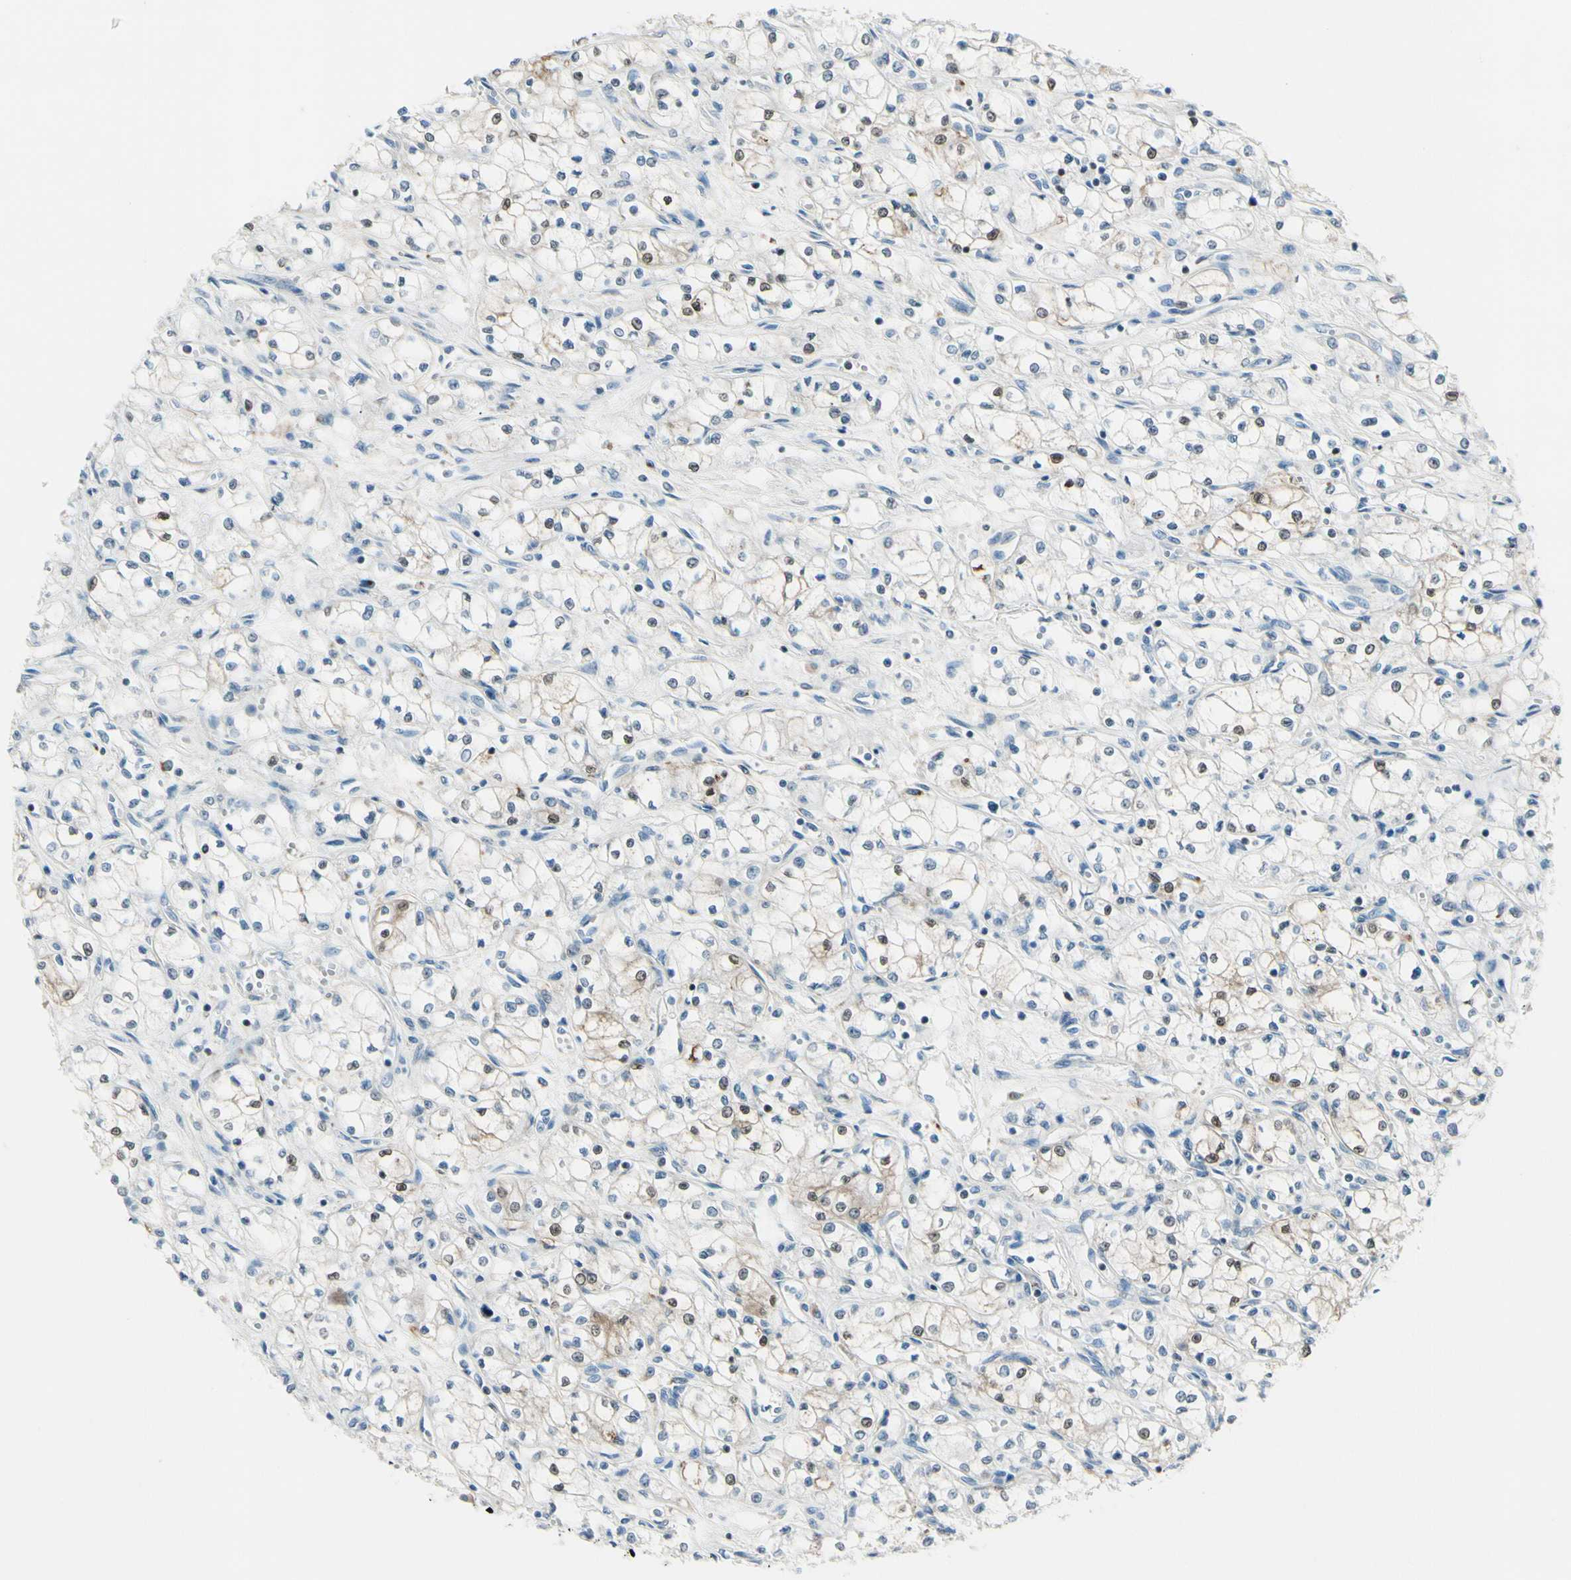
{"staining": {"intensity": "moderate", "quantity": "<25%", "location": "cytoplasmic/membranous,nuclear"}, "tissue": "renal cancer", "cell_type": "Tumor cells", "image_type": "cancer", "snomed": [{"axis": "morphology", "description": "Normal tissue, NOS"}, {"axis": "morphology", "description": "Adenocarcinoma, NOS"}, {"axis": "topography", "description": "Kidney"}], "caption": "Immunohistochemistry (IHC) histopathology image of renal adenocarcinoma stained for a protein (brown), which reveals low levels of moderate cytoplasmic/membranous and nuclear positivity in approximately <25% of tumor cells.", "gene": "PEBP1", "patient": {"sex": "male", "age": 59}}